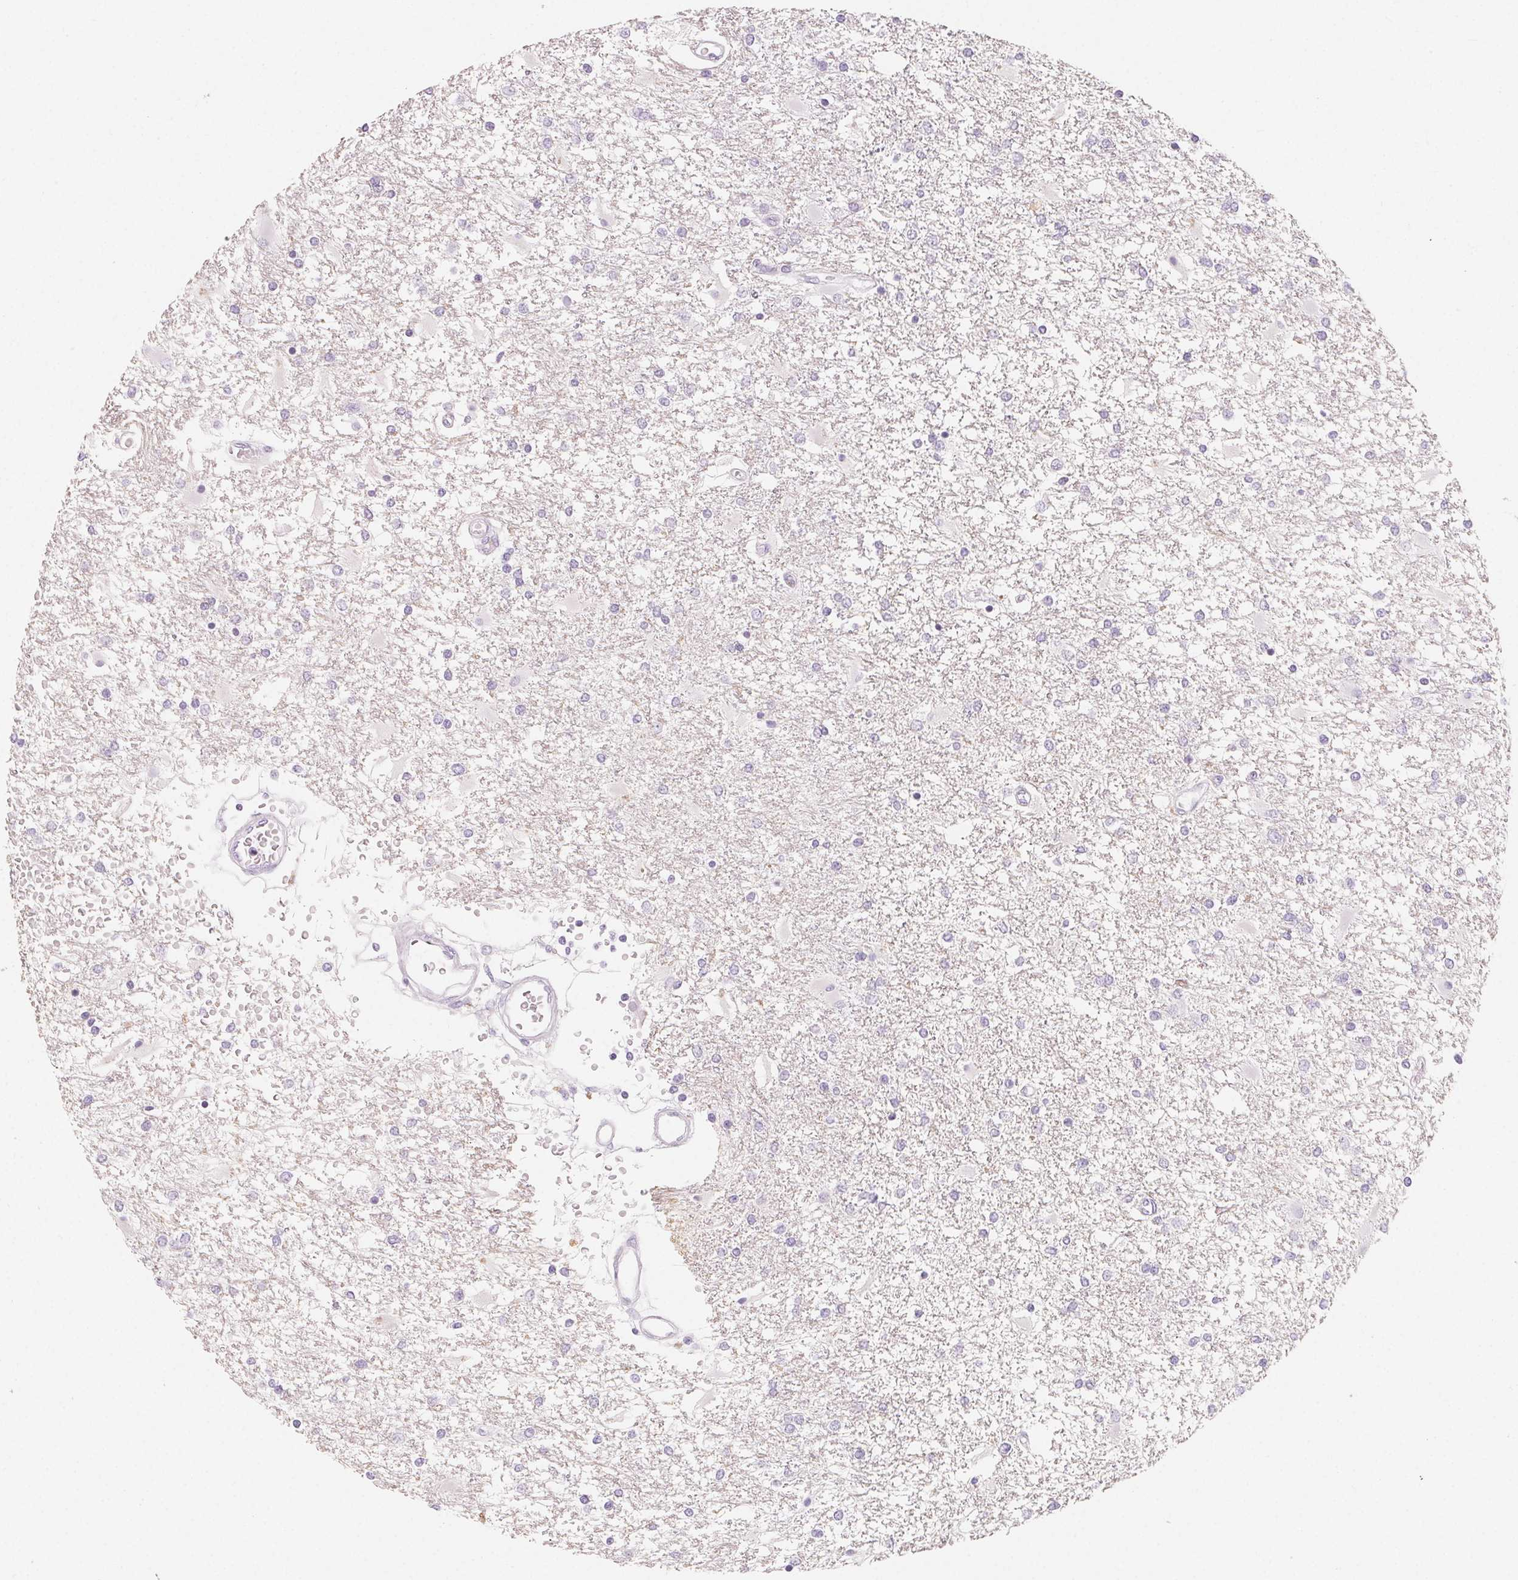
{"staining": {"intensity": "negative", "quantity": "none", "location": "none"}, "tissue": "glioma", "cell_type": "Tumor cells", "image_type": "cancer", "snomed": [{"axis": "morphology", "description": "Glioma, malignant, High grade"}, {"axis": "topography", "description": "Cerebral cortex"}], "caption": "Tumor cells show no significant positivity in malignant glioma (high-grade). The staining is performed using DAB (3,3'-diaminobenzidine) brown chromogen with nuclei counter-stained in using hematoxylin.", "gene": "SH3GL2", "patient": {"sex": "male", "age": 79}}